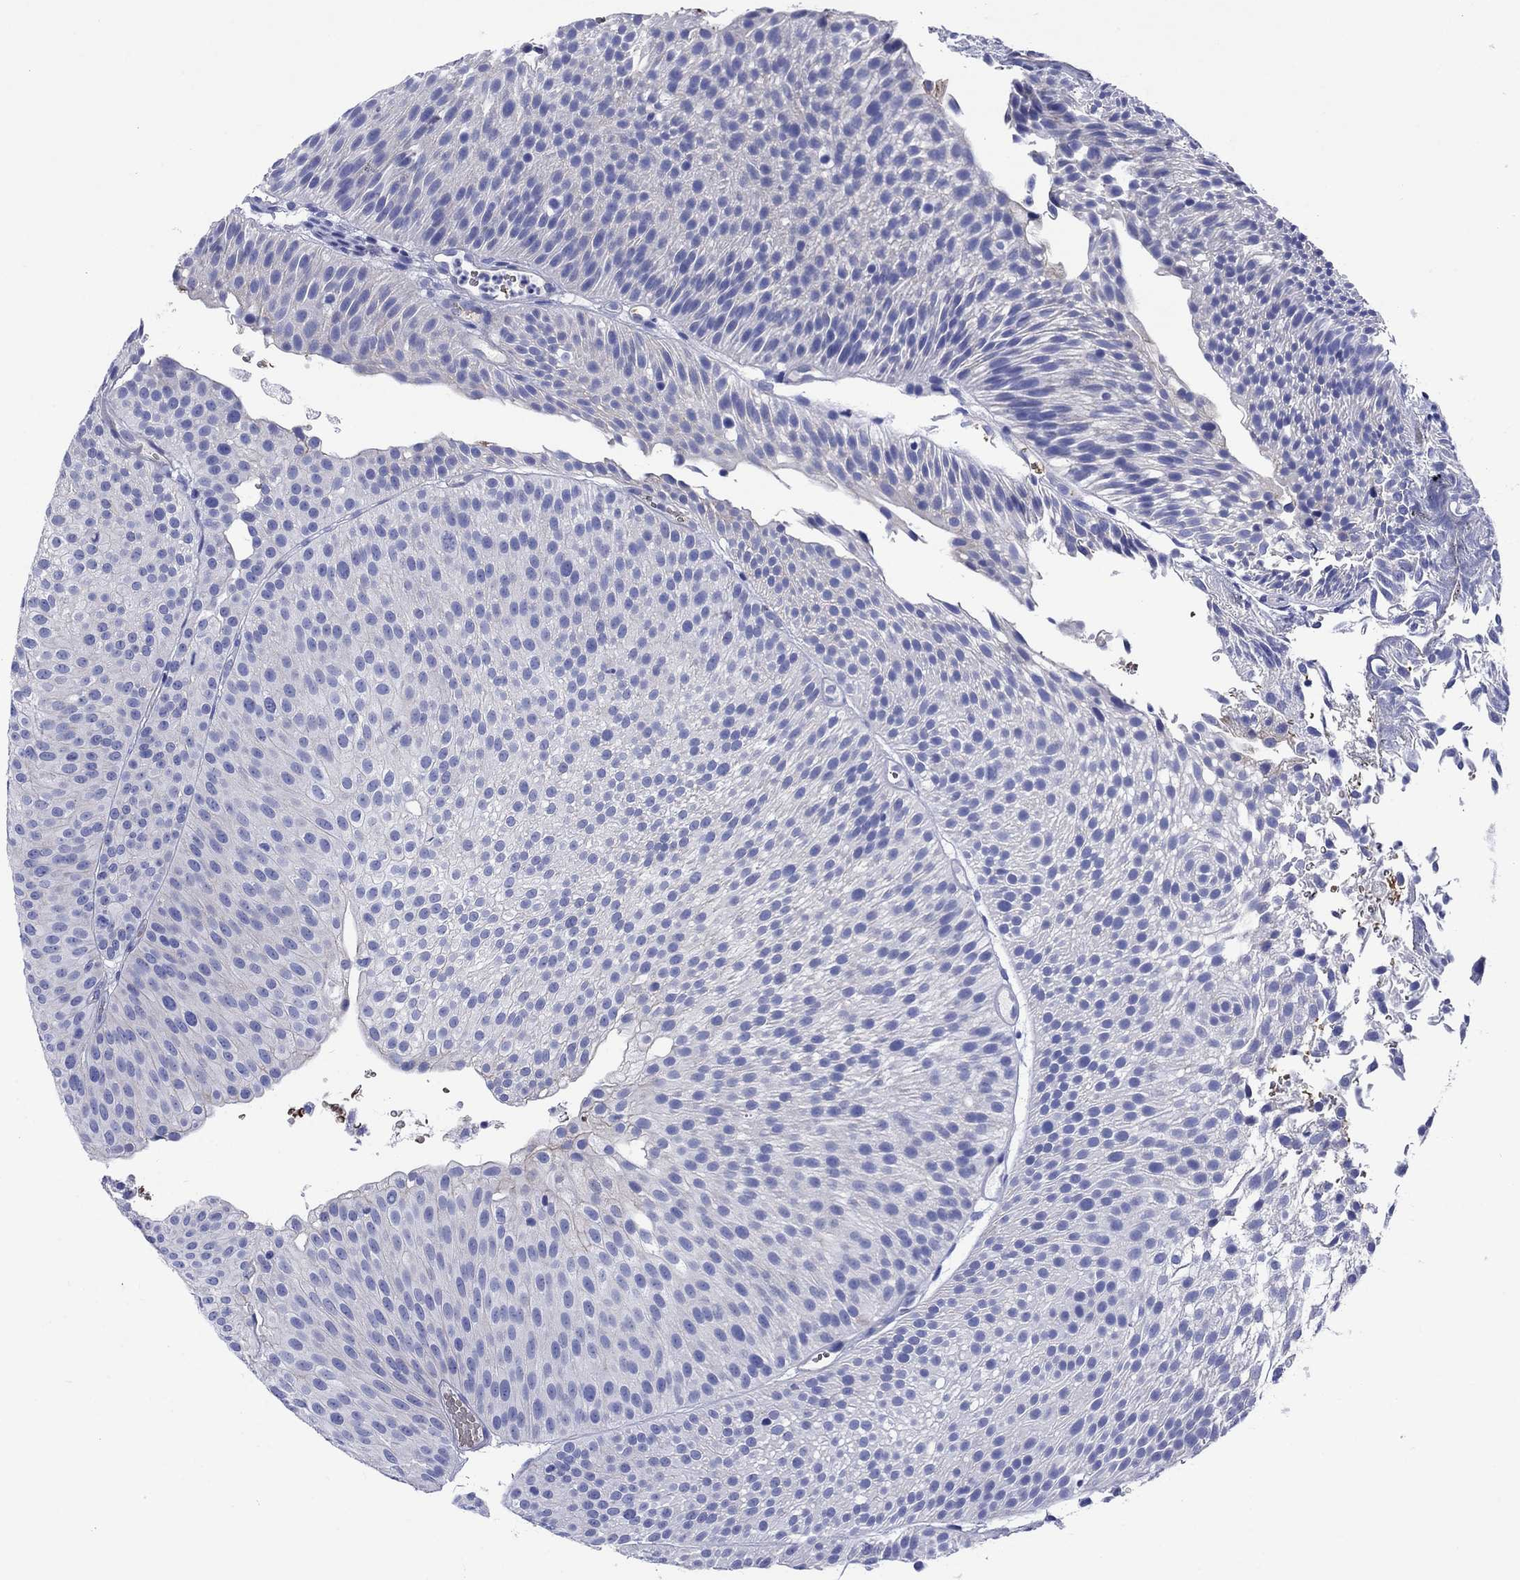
{"staining": {"intensity": "negative", "quantity": "none", "location": "none"}, "tissue": "urothelial cancer", "cell_type": "Tumor cells", "image_type": "cancer", "snomed": [{"axis": "morphology", "description": "Urothelial carcinoma, Low grade"}, {"axis": "topography", "description": "Urinary bladder"}], "caption": "An immunohistochemistry micrograph of urothelial cancer is shown. There is no staining in tumor cells of urothelial cancer.", "gene": "SLC1A2", "patient": {"sex": "male", "age": 65}}